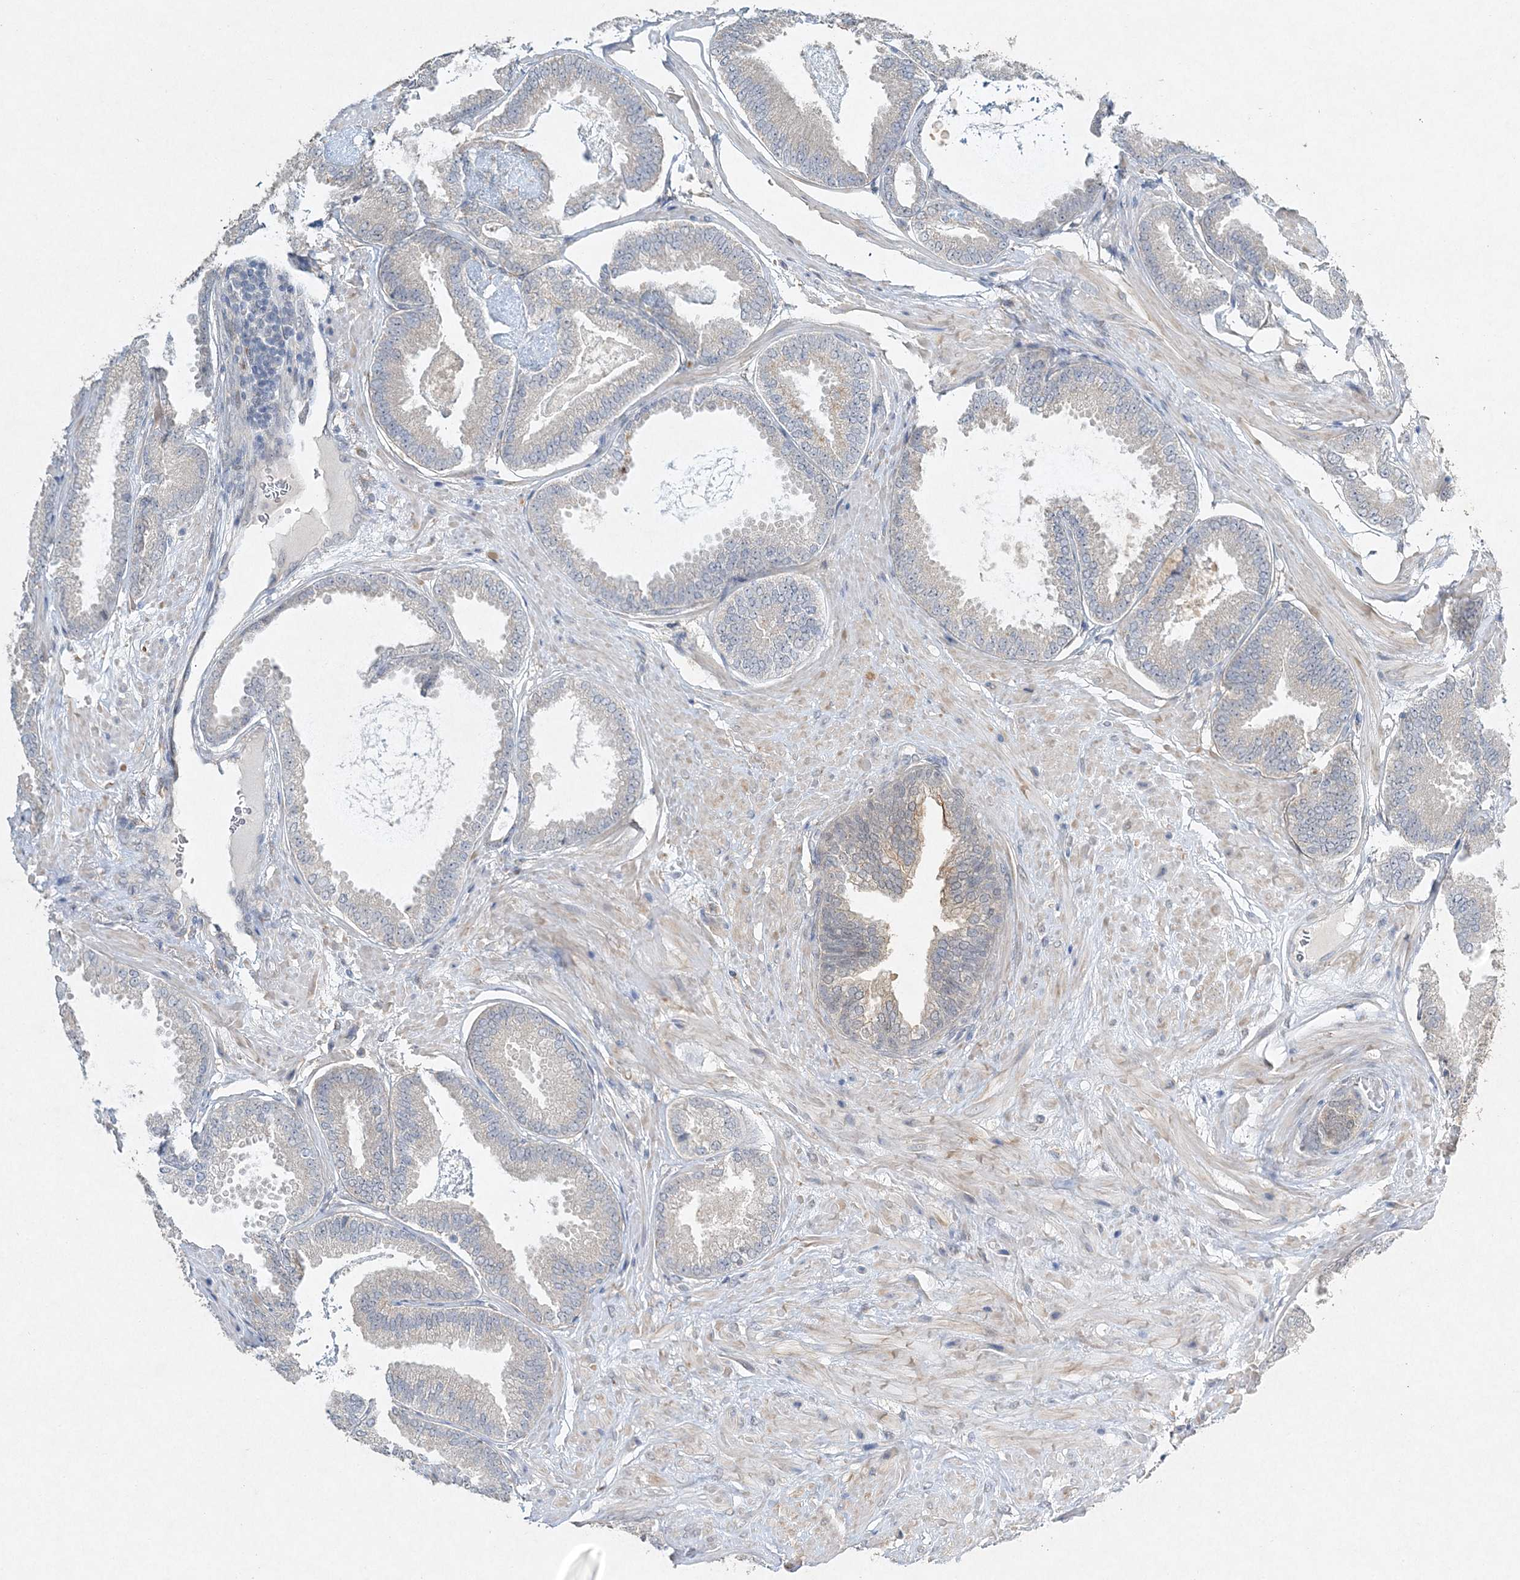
{"staining": {"intensity": "weak", "quantity": "<25%", "location": "cytoplasmic/membranous"}, "tissue": "prostate cancer", "cell_type": "Tumor cells", "image_type": "cancer", "snomed": [{"axis": "morphology", "description": "Adenocarcinoma, Low grade"}, {"axis": "topography", "description": "Prostate"}], "caption": "Protein analysis of prostate low-grade adenocarcinoma reveals no significant positivity in tumor cells.", "gene": "MAT2B", "patient": {"sex": "male", "age": 71}}